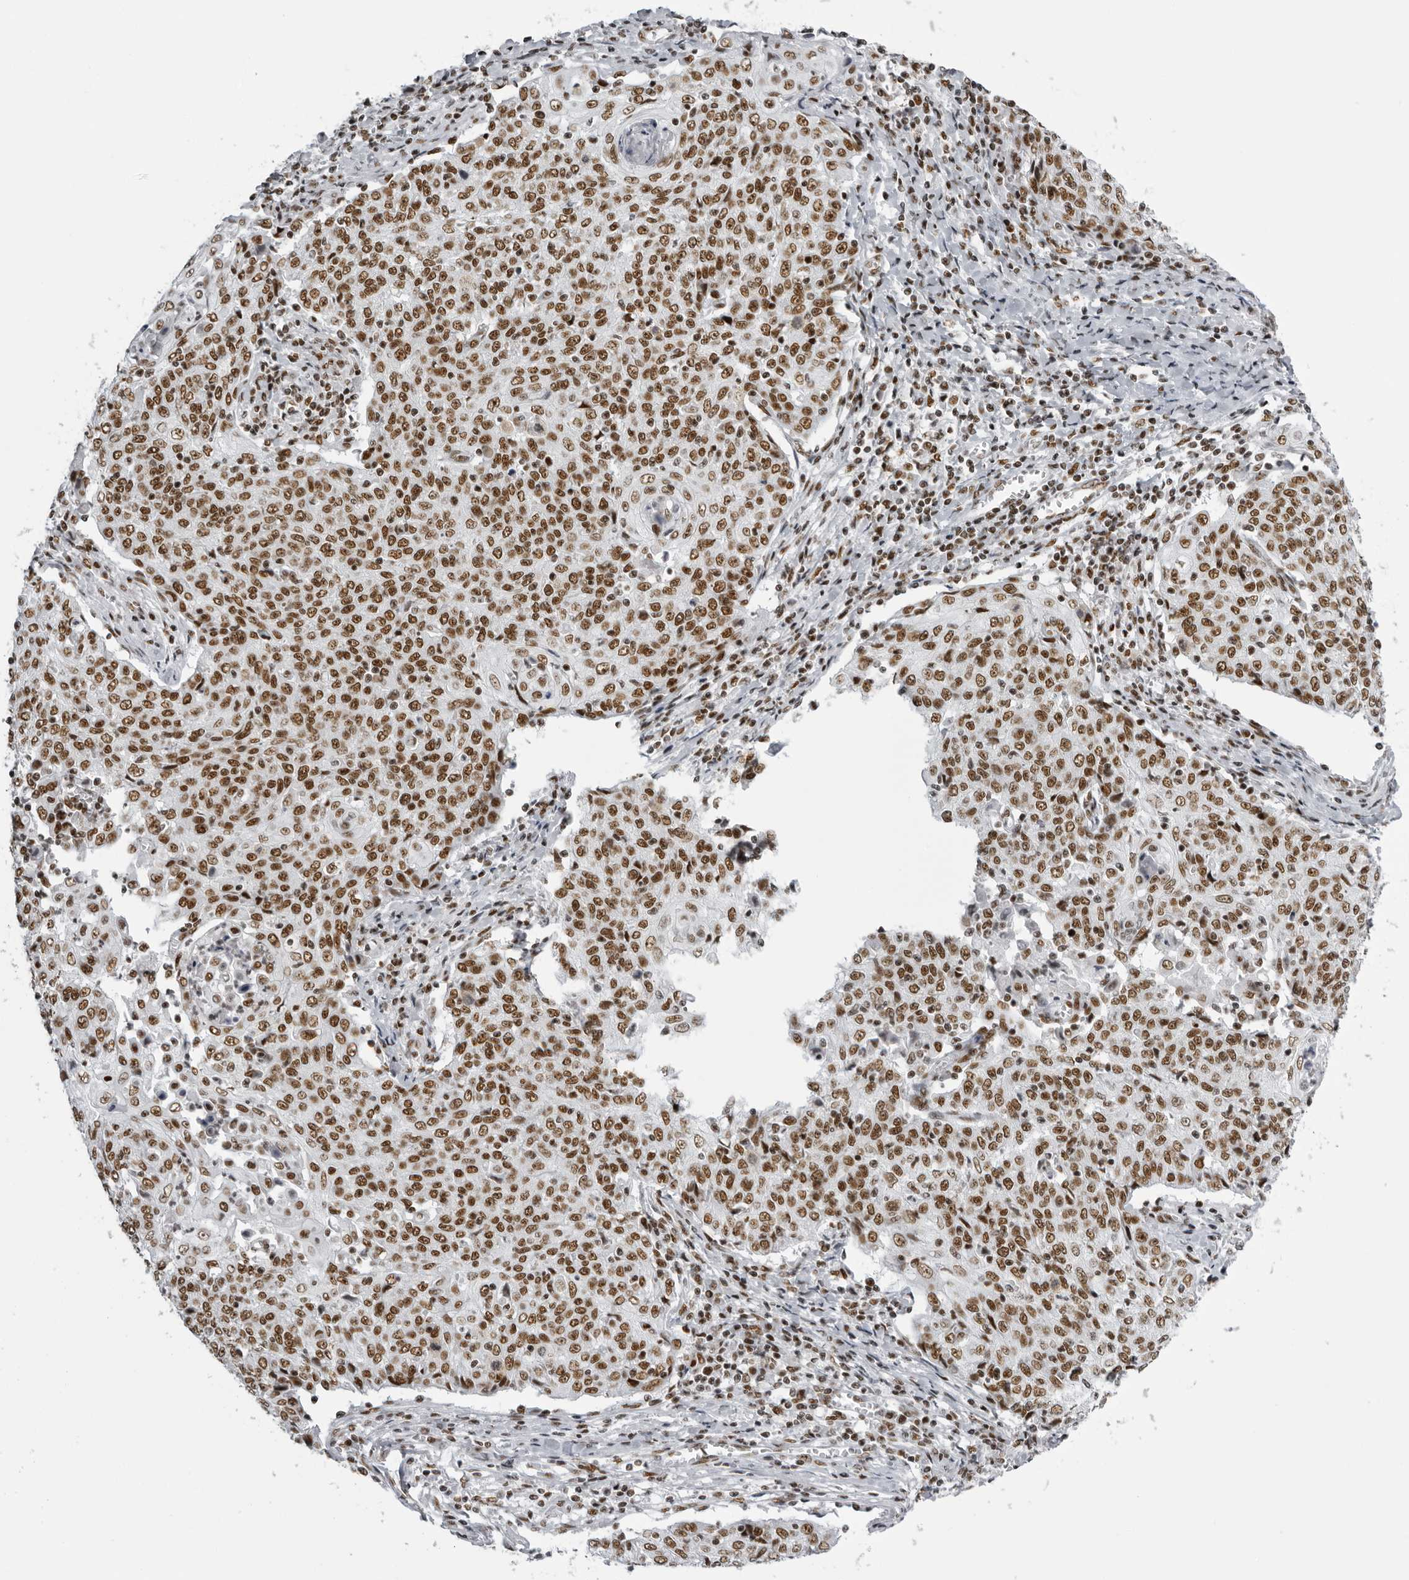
{"staining": {"intensity": "strong", "quantity": ">75%", "location": "nuclear"}, "tissue": "cervical cancer", "cell_type": "Tumor cells", "image_type": "cancer", "snomed": [{"axis": "morphology", "description": "Squamous cell carcinoma, NOS"}, {"axis": "topography", "description": "Cervix"}], "caption": "The immunohistochemical stain highlights strong nuclear positivity in tumor cells of squamous cell carcinoma (cervical) tissue.", "gene": "DHX9", "patient": {"sex": "female", "age": 48}}